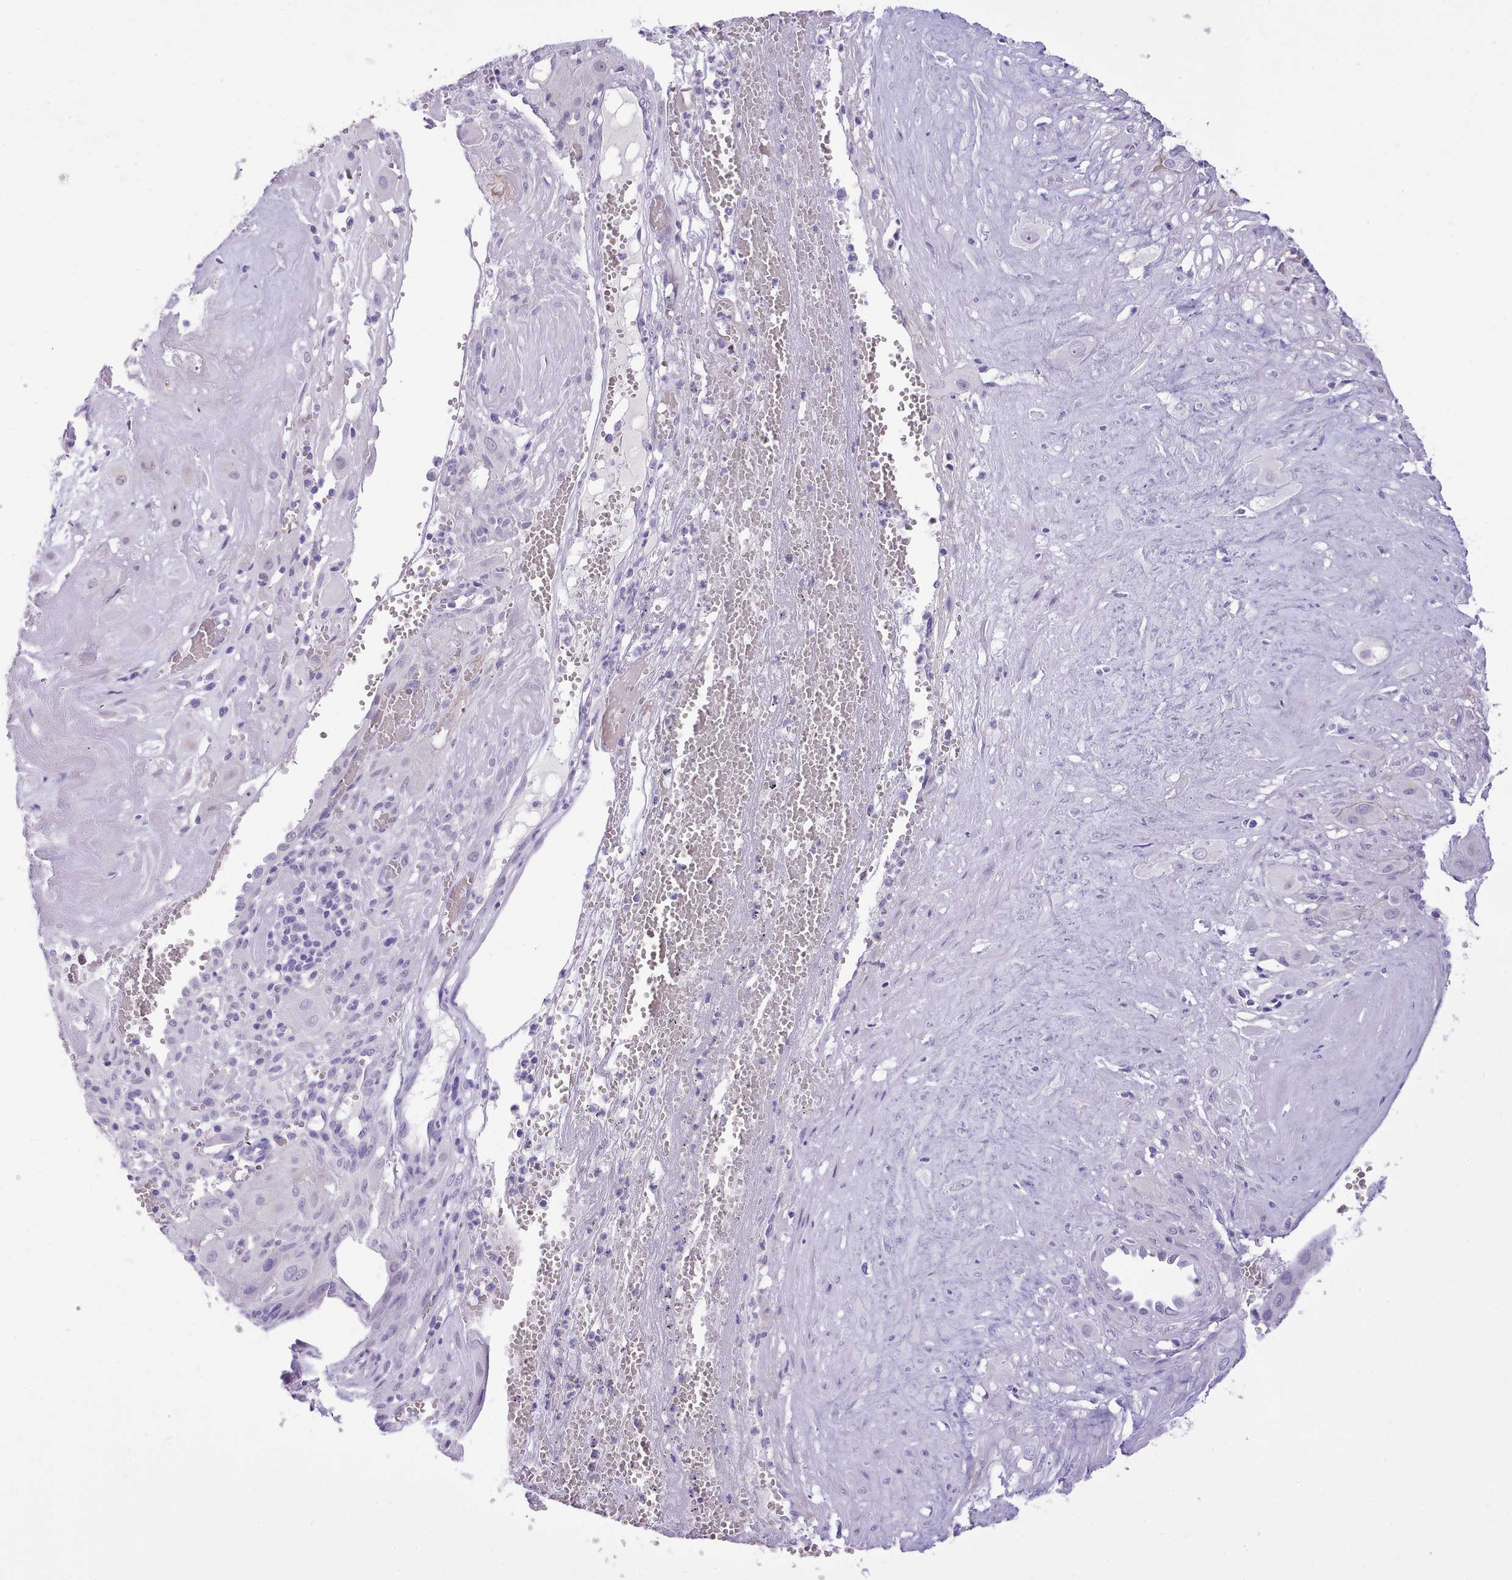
{"staining": {"intensity": "negative", "quantity": "none", "location": "none"}, "tissue": "cervical cancer", "cell_type": "Tumor cells", "image_type": "cancer", "snomed": [{"axis": "morphology", "description": "Squamous cell carcinoma, NOS"}, {"axis": "topography", "description": "Cervix"}], "caption": "DAB immunohistochemical staining of cervical cancer reveals no significant staining in tumor cells.", "gene": "LRRC37A", "patient": {"sex": "female", "age": 34}}